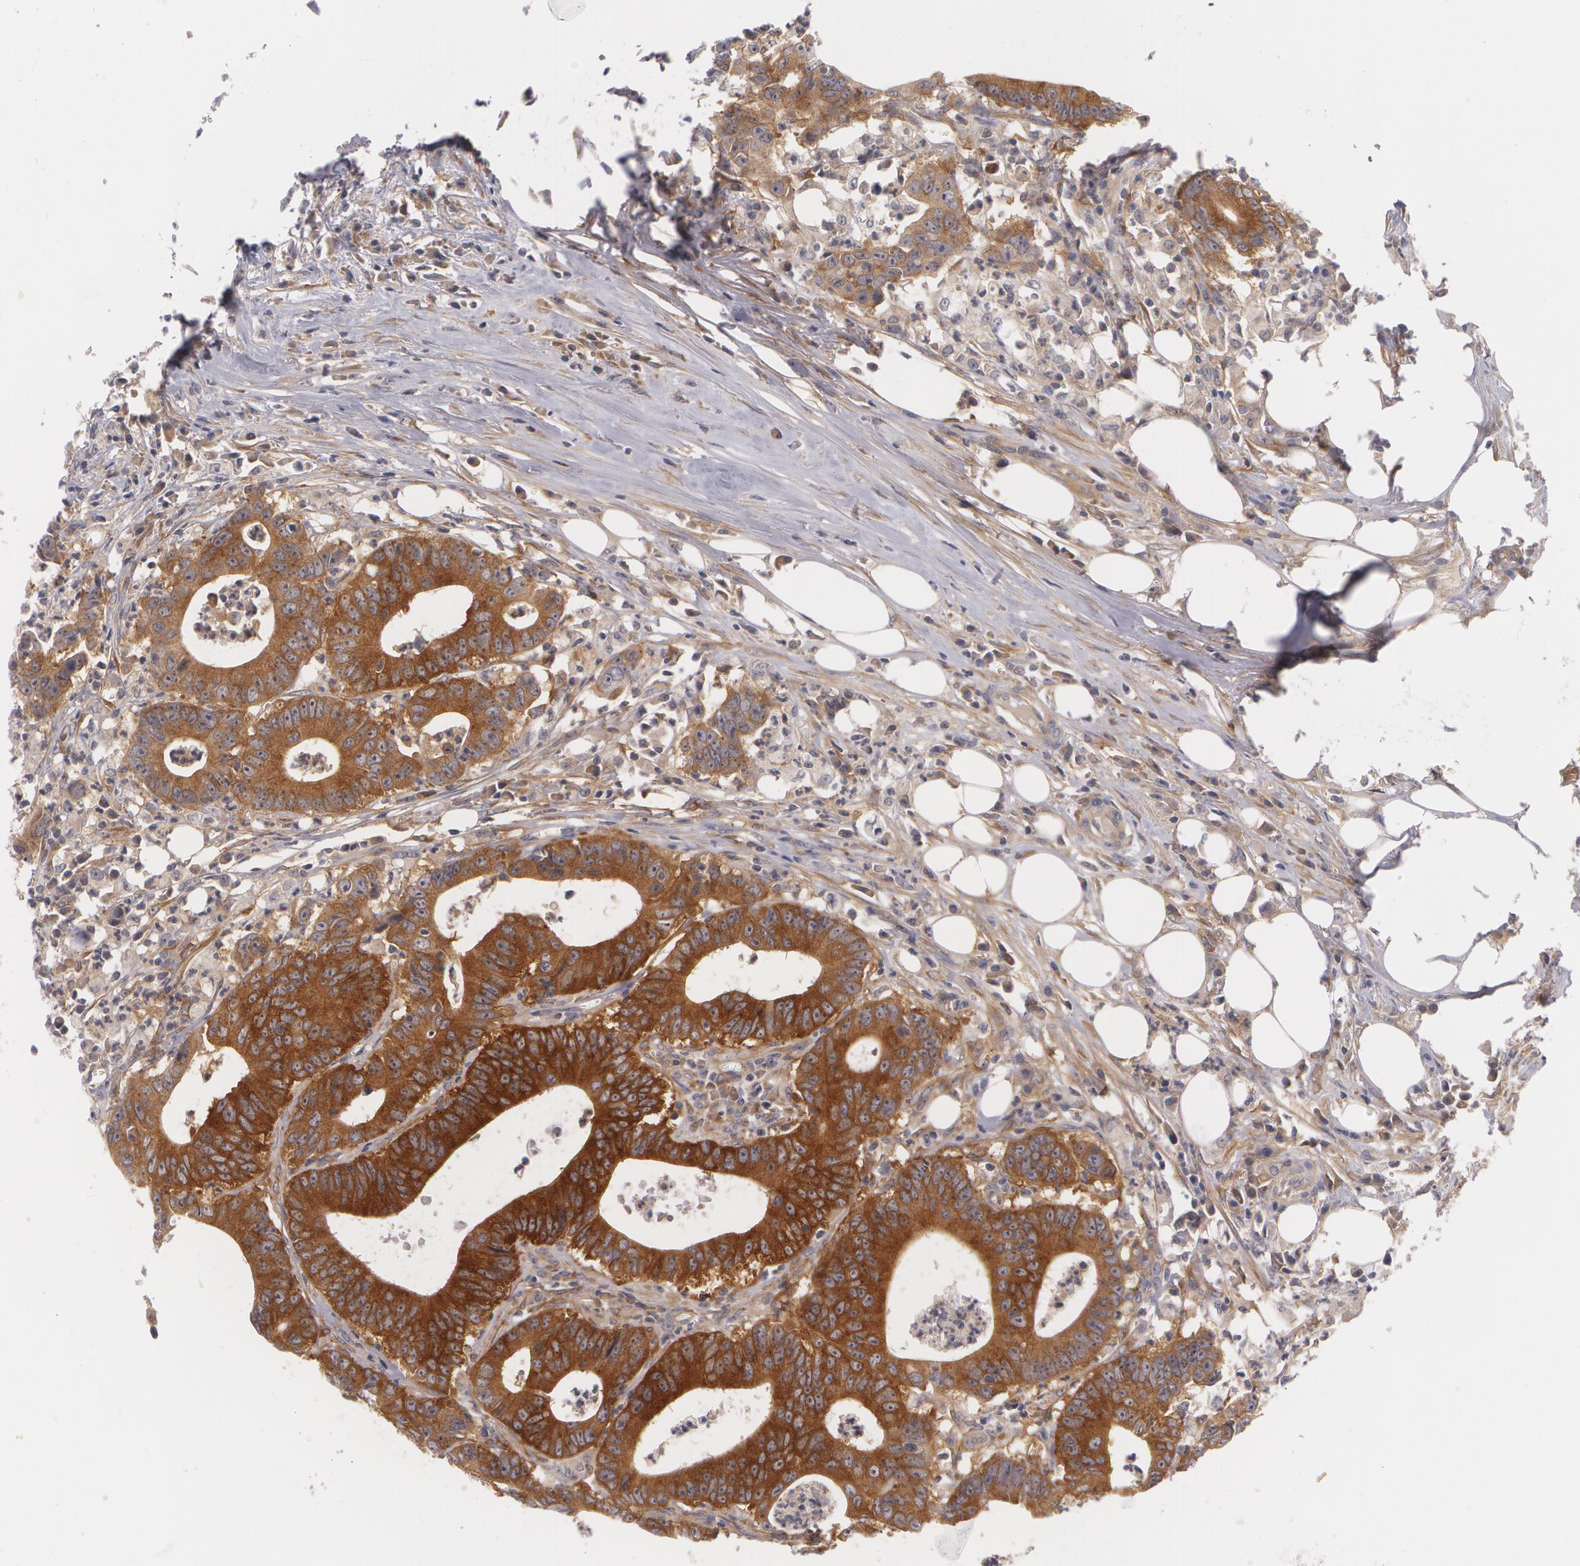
{"staining": {"intensity": "strong", "quantity": ">75%", "location": "cytoplasmic/membranous"}, "tissue": "colorectal cancer", "cell_type": "Tumor cells", "image_type": "cancer", "snomed": [{"axis": "morphology", "description": "Adenocarcinoma, NOS"}, {"axis": "topography", "description": "Colon"}], "caption": "Brown immunohistochemical staining in human adenocarcinoma (colorectal) demonstrates strong cytoplasmic/membranous positivity in approximately >75% of tumor cells.", "gene": "CASK", "patient": {"sex": "male", "age": 55}}